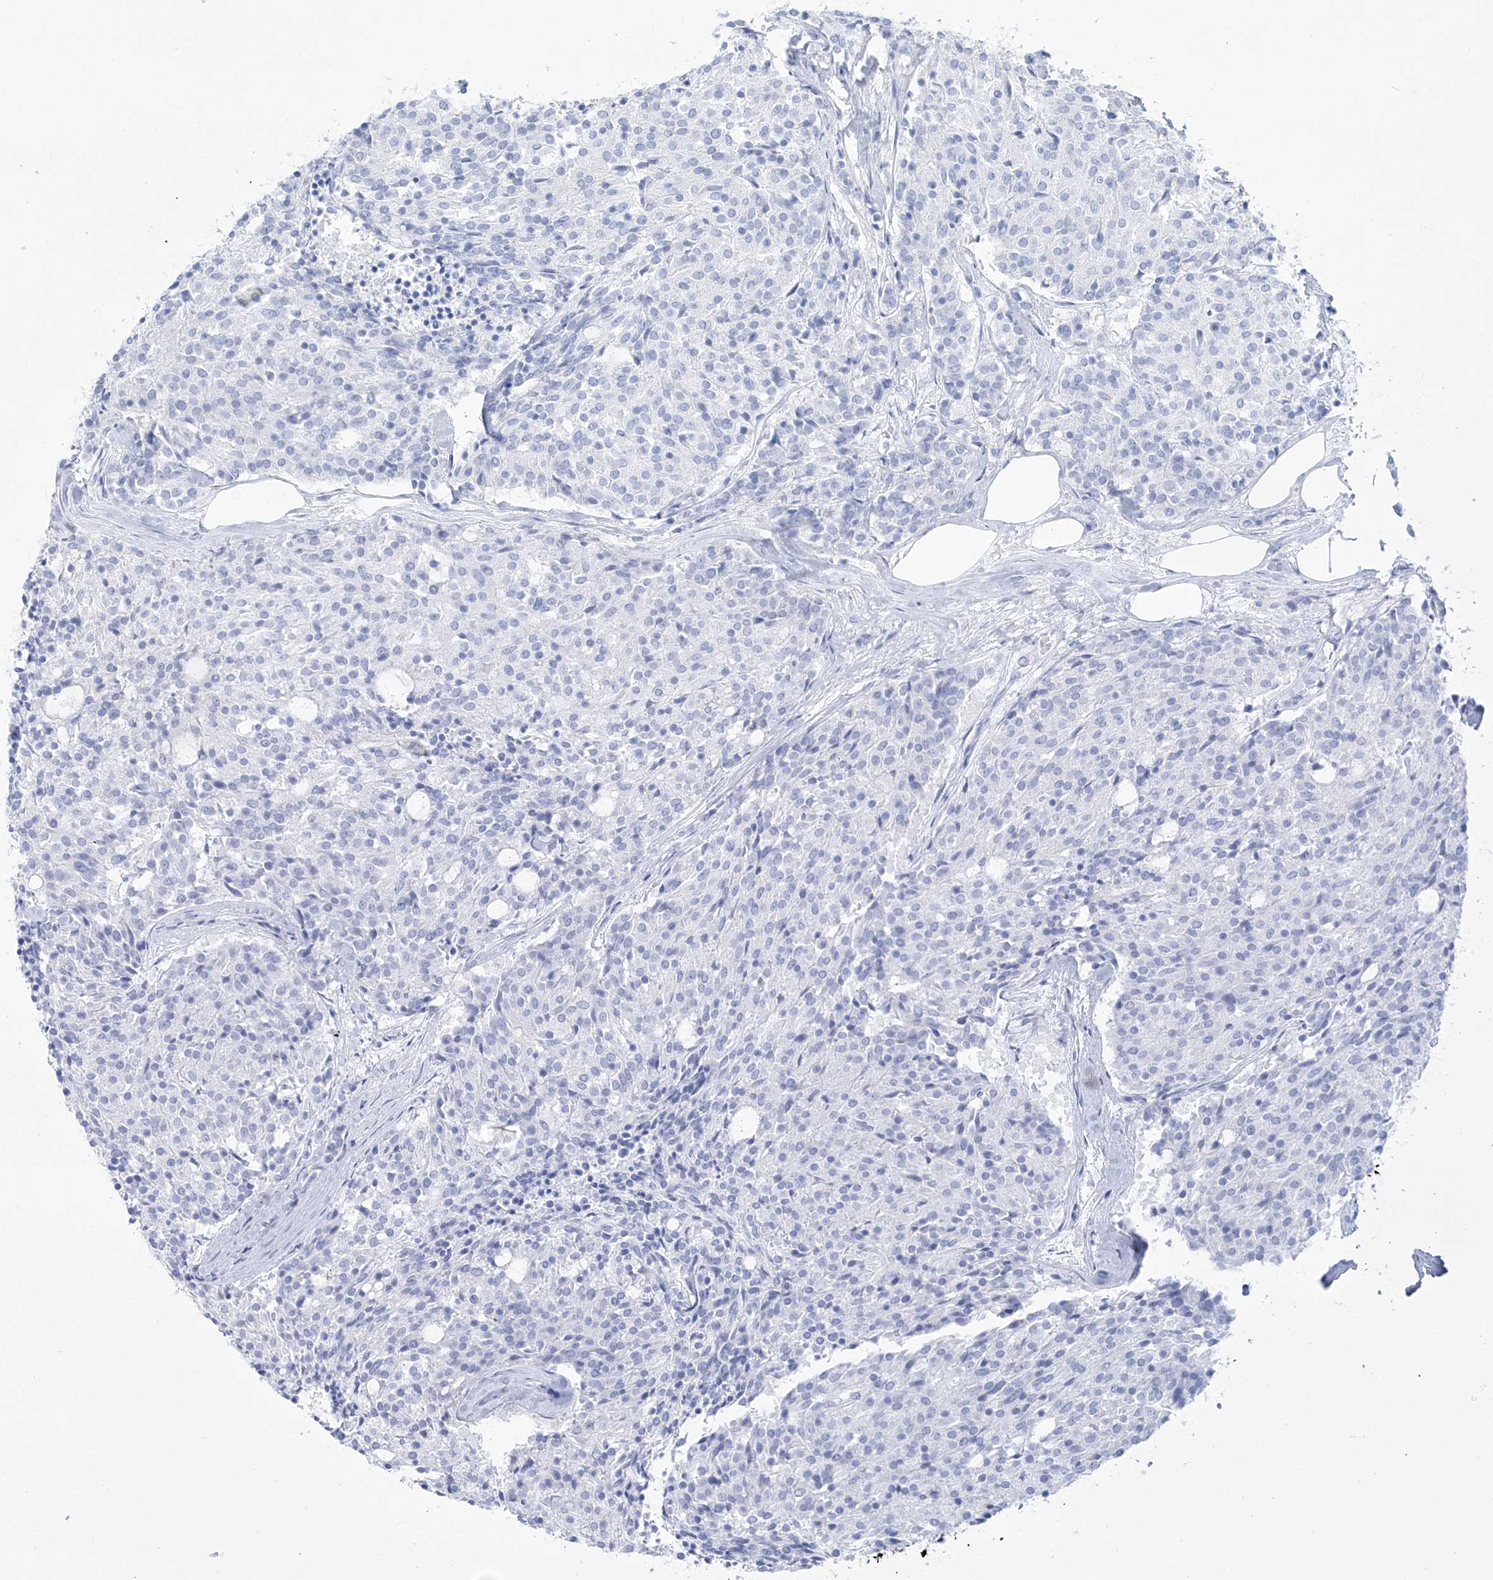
{"staining": {"intensity": "negative", "quantity": "none", "location": "none"}, "tissue": "carcinoid", "cell_type": "Tumor cells", "image_type": "cancer", "snomed": [{"axis": "morphology", "description": "Carcinoid, malignant, NOS"}, {"axis": "topography", "description": "Pancreas"}], "caption": "IHC of human carcinoid (malignant) displays no staining in tumor cells.", "gene": "RBP2", "patient": {"sex": "female", "age": 54}}